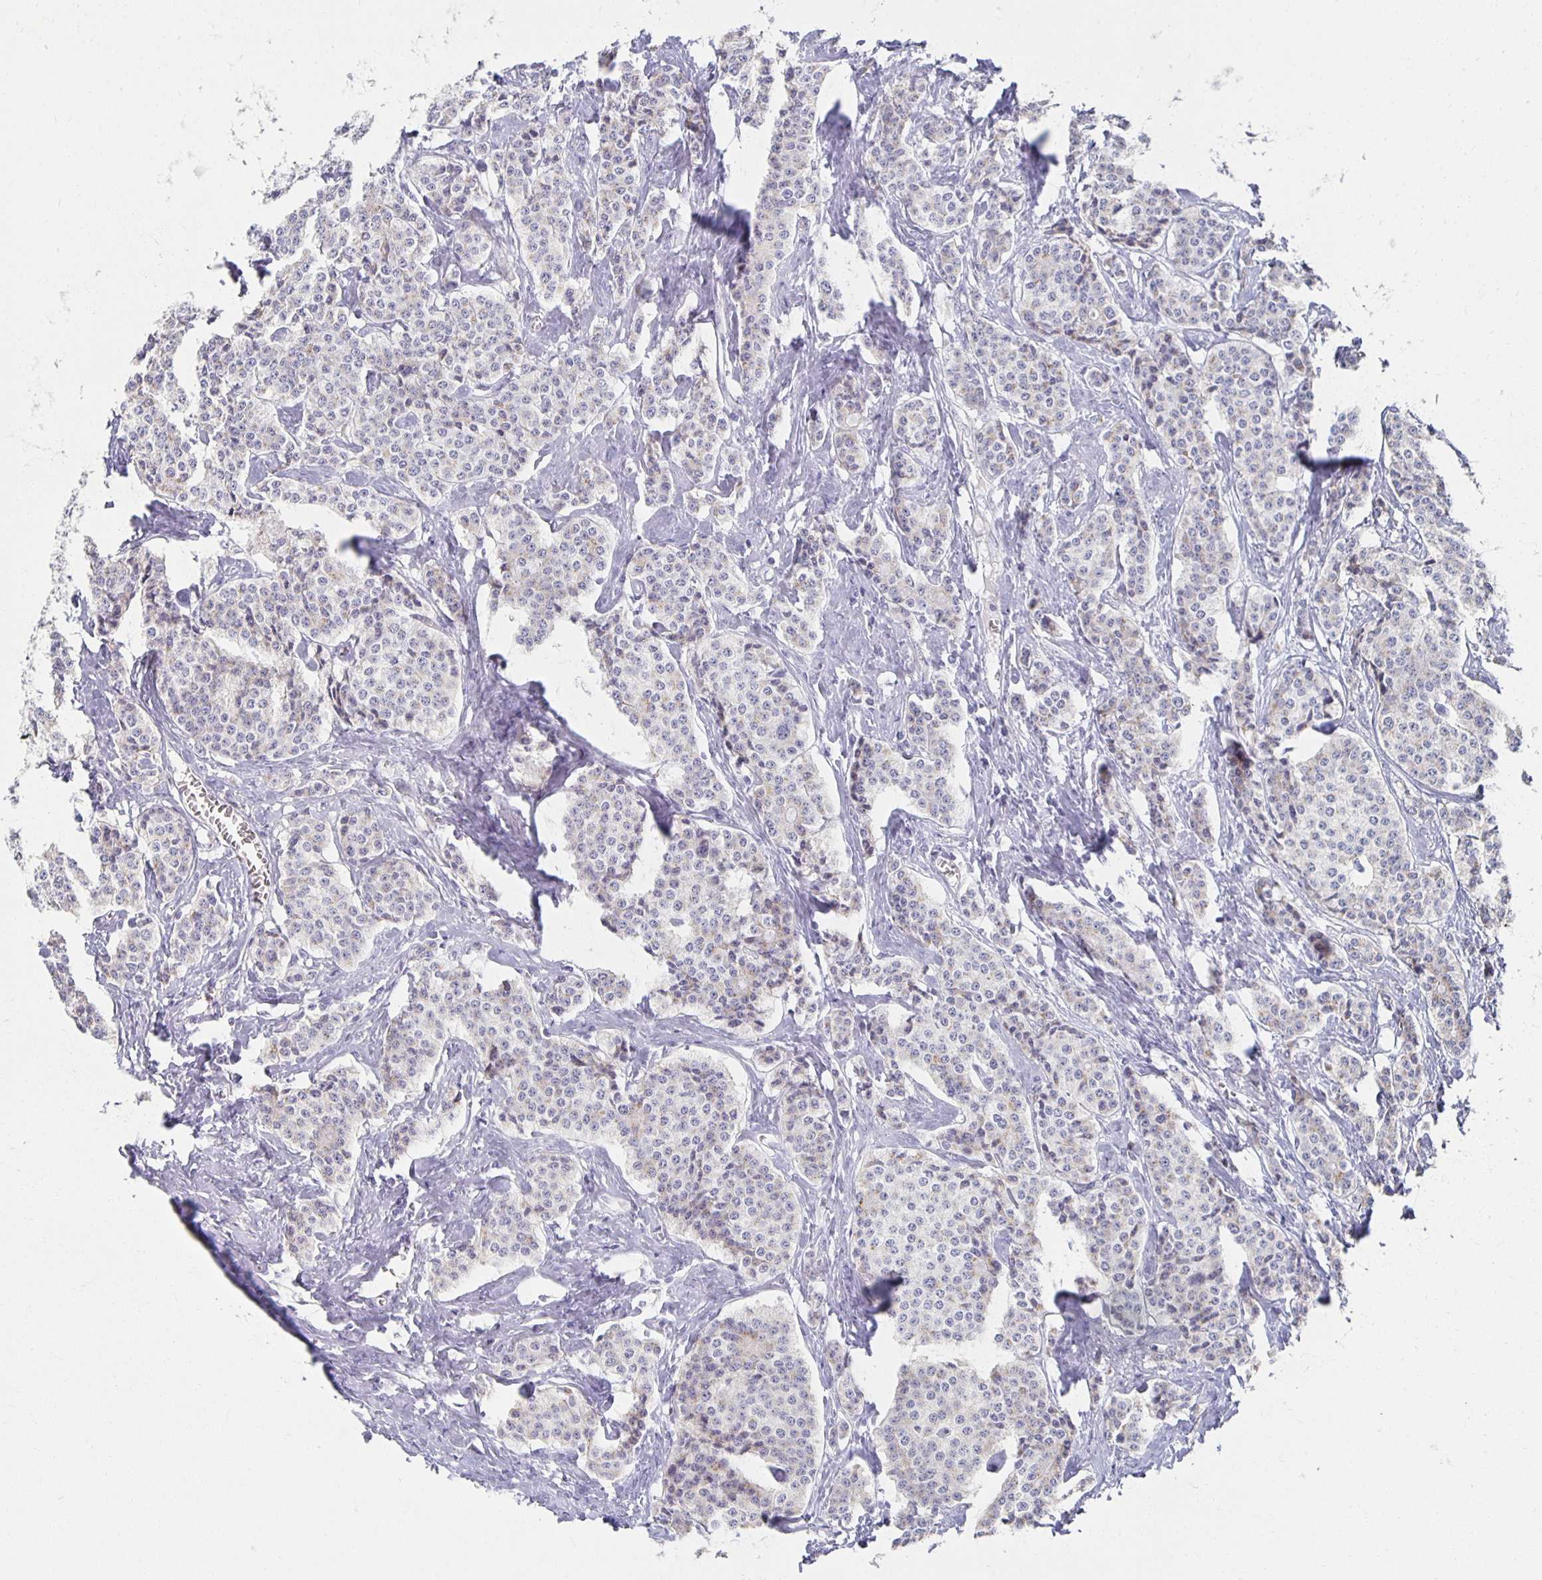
{"staining": {"intensity": "weak", "quantity": "<25%", "location": "cytoplasmic/membranous"}, "tissue": "carcinoid", "cell_type": "Tumor cells", "image_type": "cancer", "snomed": [{"axis": "morphology", "description": "Carcinoid, malignant, NOS"}, {"axis": "topography", "description": "Small intestine"}], "caption": "A high-resolution image shows immunohistochemistry staining of carcinoid, which displays no significant staining in tumor cells.", "gene": "TEX44", "patient": {"sex": "female", "age": 64}}